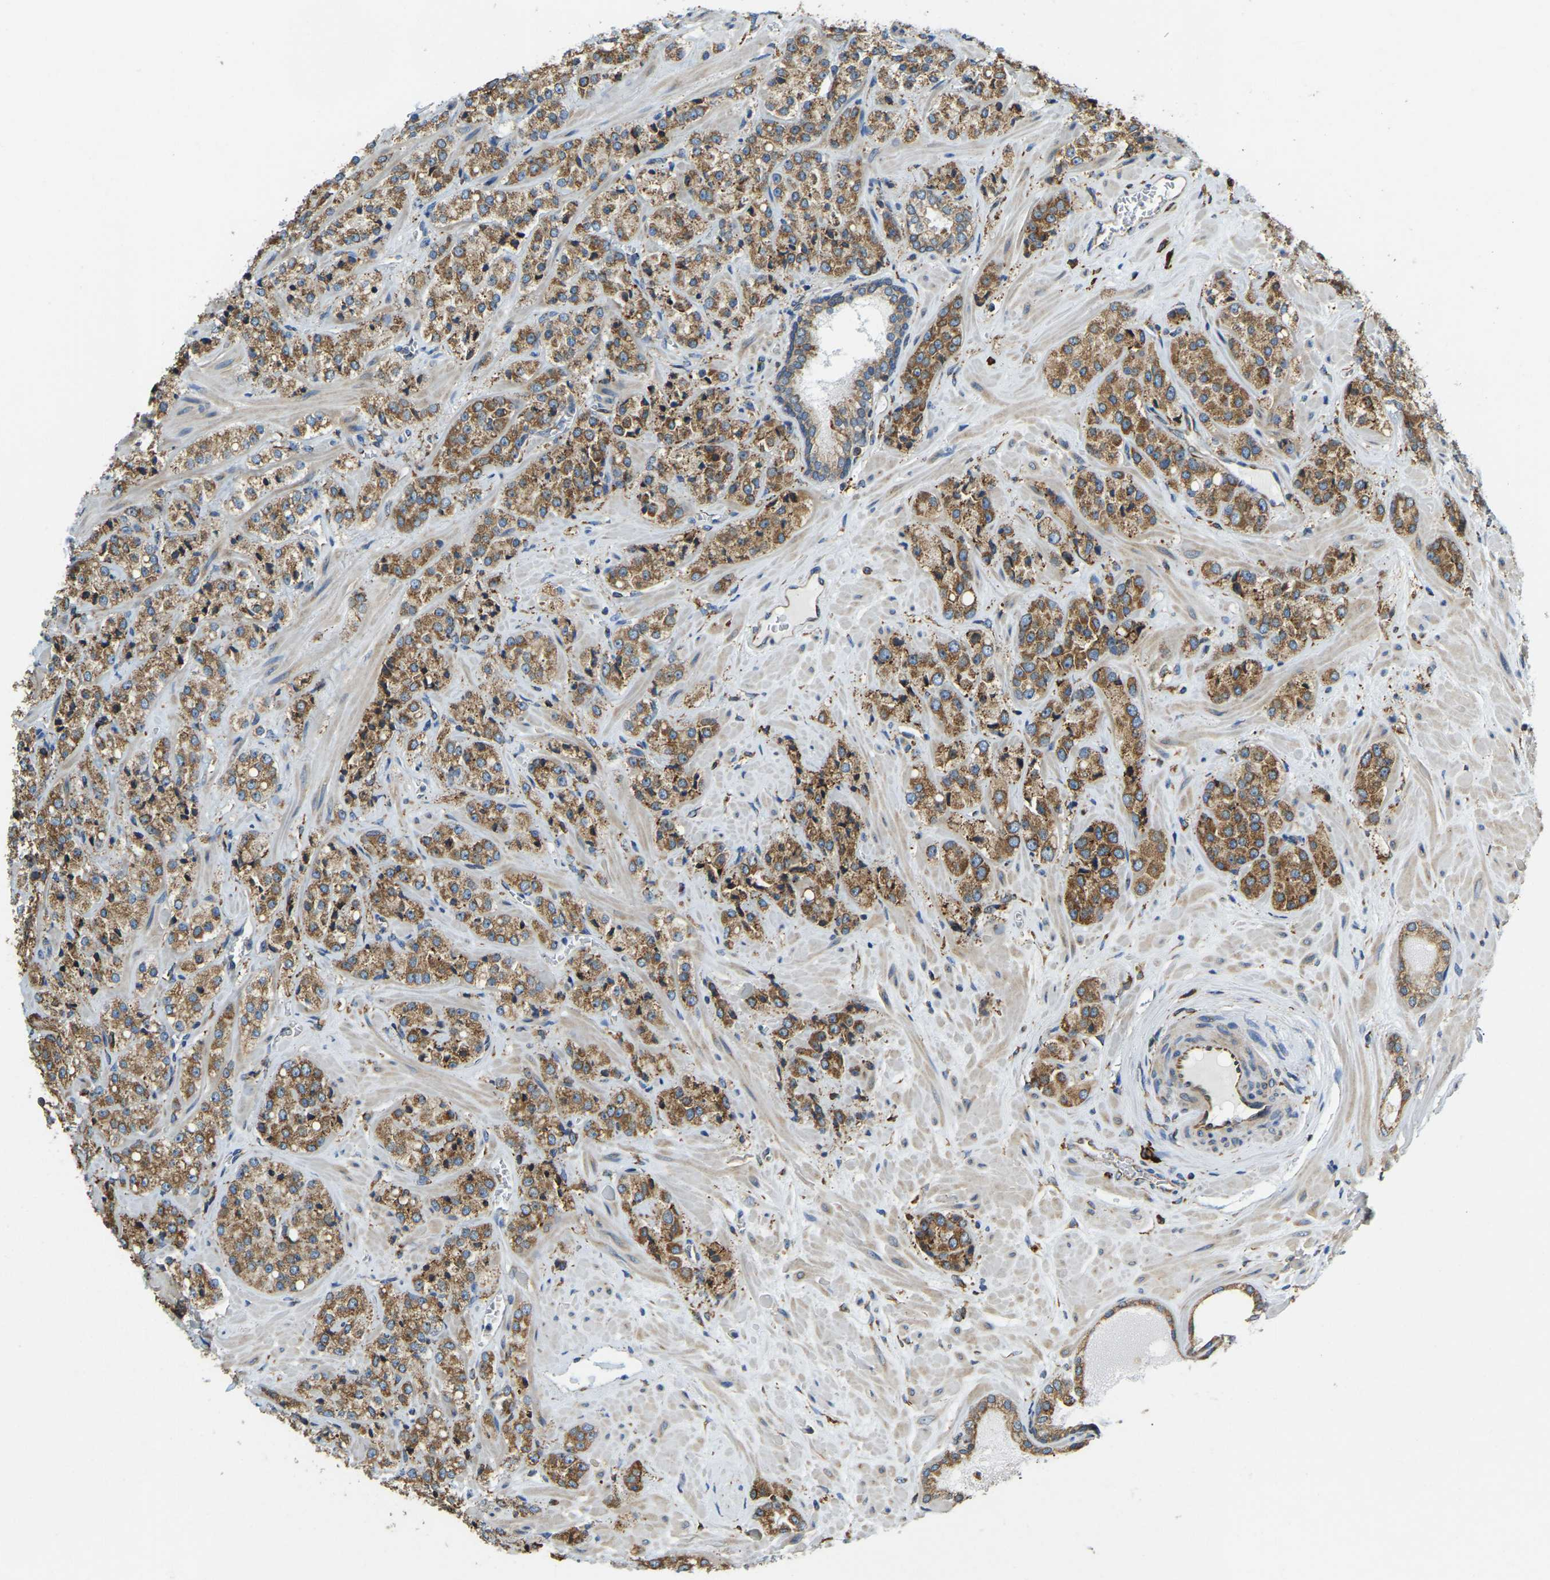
{"staining": {"intensity": "moderate", "quantity": ">75%", "location": "cytoplasmic/membranous"}, "tissue": "prostate cancer", "cell_type": "Tumor cells", "image_type": "cancer", "snomed": [{"axis": "morphology", "description": "Adenocarcinoma, High grade"}, {"axis": "topography", "description": "Prostate"}], "caption": "High-power microscopy captured an IHC photomicrograph of prostate cancer, revealing moderate cytoplasmic/membranous staining in about >75% of tumor cells. Using DAB (brown) and hematoxylin (blue) stains, captured at high magnification using brightfield microscopy.", "gene": "RNF115", "patient": {"sex": "male", "age": 64}}